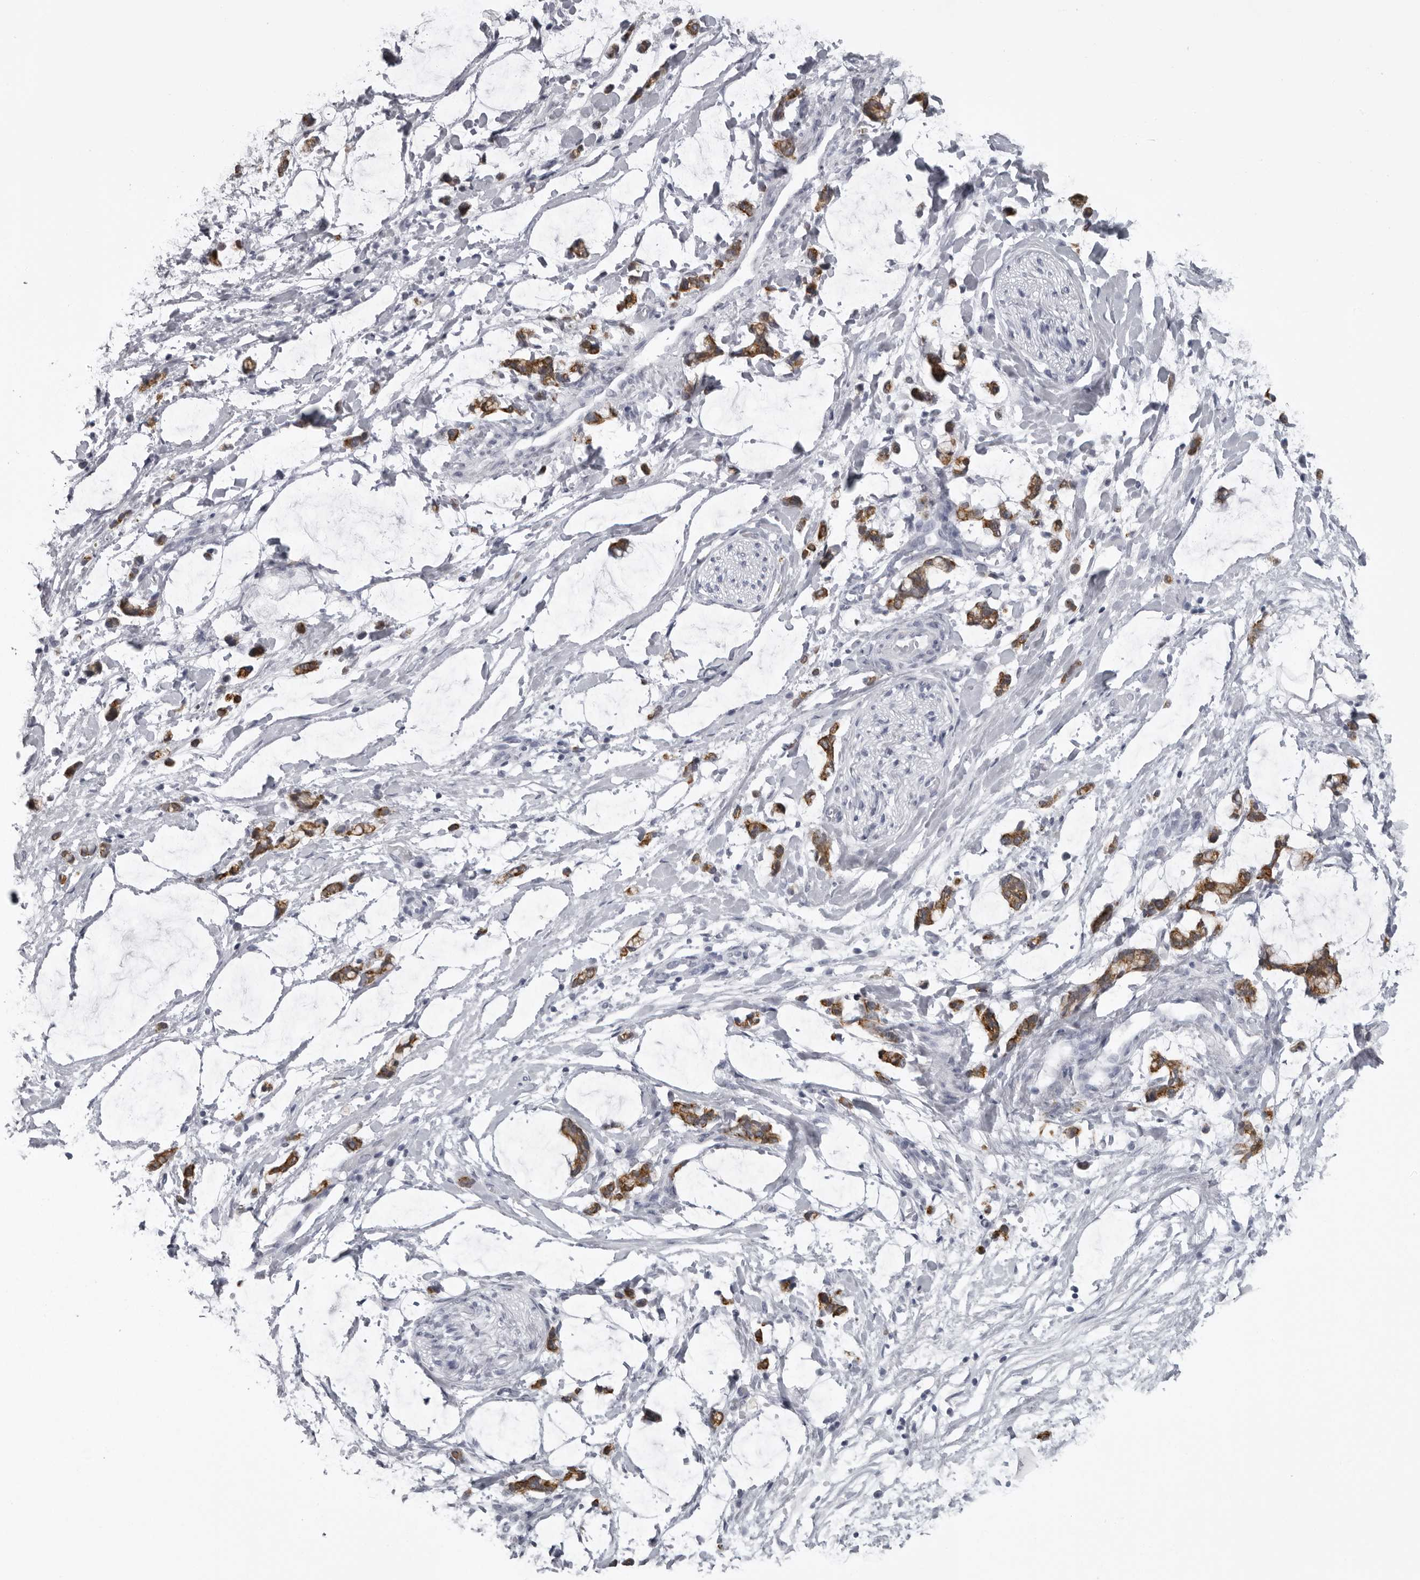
{"staining": {"intensity": "negative", "quantity": "none", "location": "none"}, "tissue": "adipose tissue", "cell_type": "Adipocytes", "image_type": "normal", "snomed": [{"axis": "morphology", "description": "Normal tissue, NOS"}, {"axis": "morphology", "description": "Adenocarcinoma, NOS"}, {"axis": "topography", "description": "Colon"}, {"axis": "topography", "description": "Peripheral nerve tissue"}], "caption": "High power microscopy histopathology image of an IHC image of unremarkable adipose tissue, revealing no significant positivity in adipocytes.", "gene": "UROD", "patient": {"sex": "male", "age": 14}}